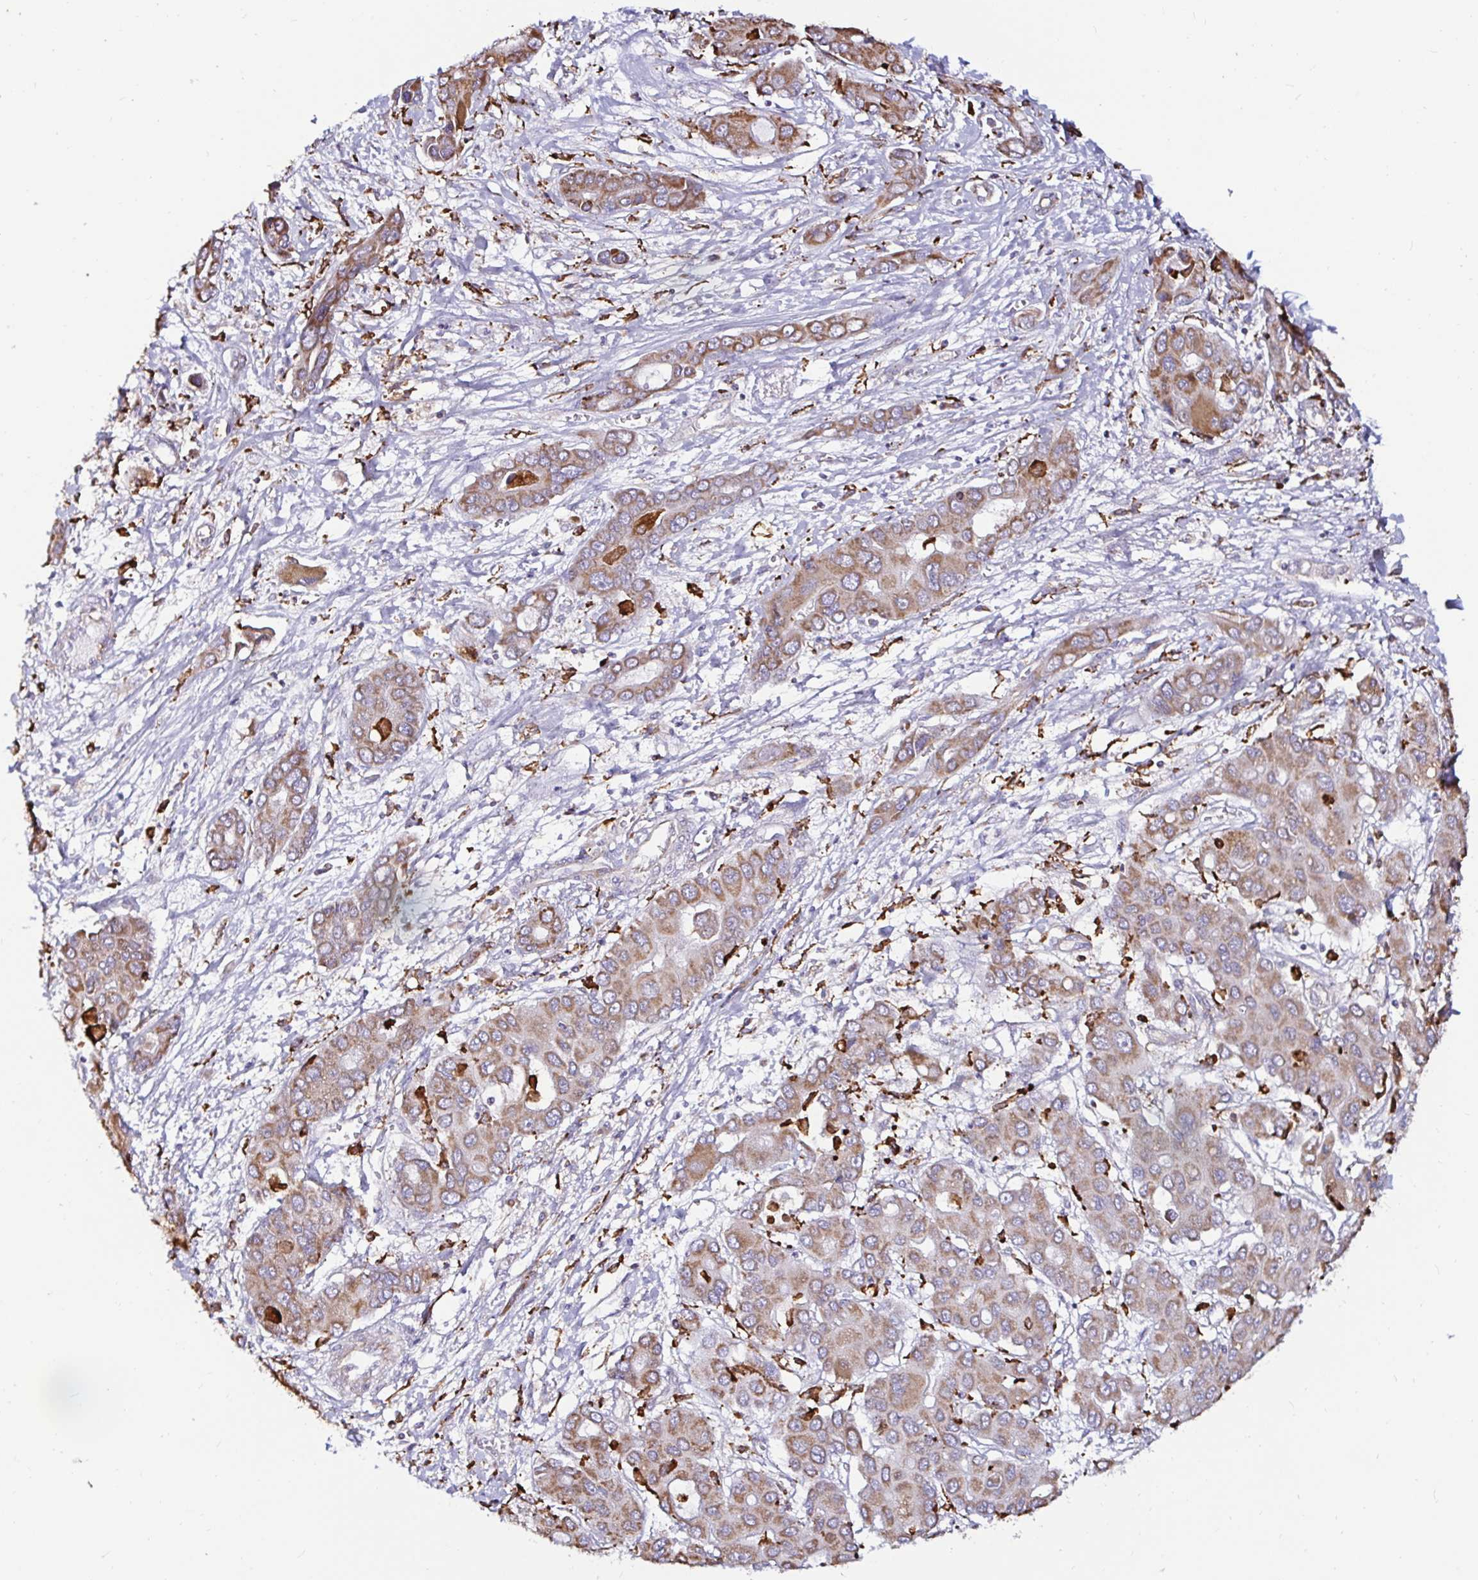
{"staining": {"intensity": "moderate", "quantity": ">75%", "location": "cytoplasmic/membranous"}, "tissue": "liver cancer", "cell_type": "Tumor cells", "image_type": "cancer", "snomed": [{"axis": "morphology", "description": "Cholangiocarcinoma"}, {"axis": "topography", "description": "Liver"}], "caption": "Liver cancer (cholangiocarcinoma) tissue shows moderate cytoplasmic/membranous positivity in approximately >75% of tumor cells (DAB (3,3'-diaminobenzidine) IHC, brown staining for protein, blue staining for nuclei).", "gene": "MSR1", "patient": {"sex": "male", "age": 67}}